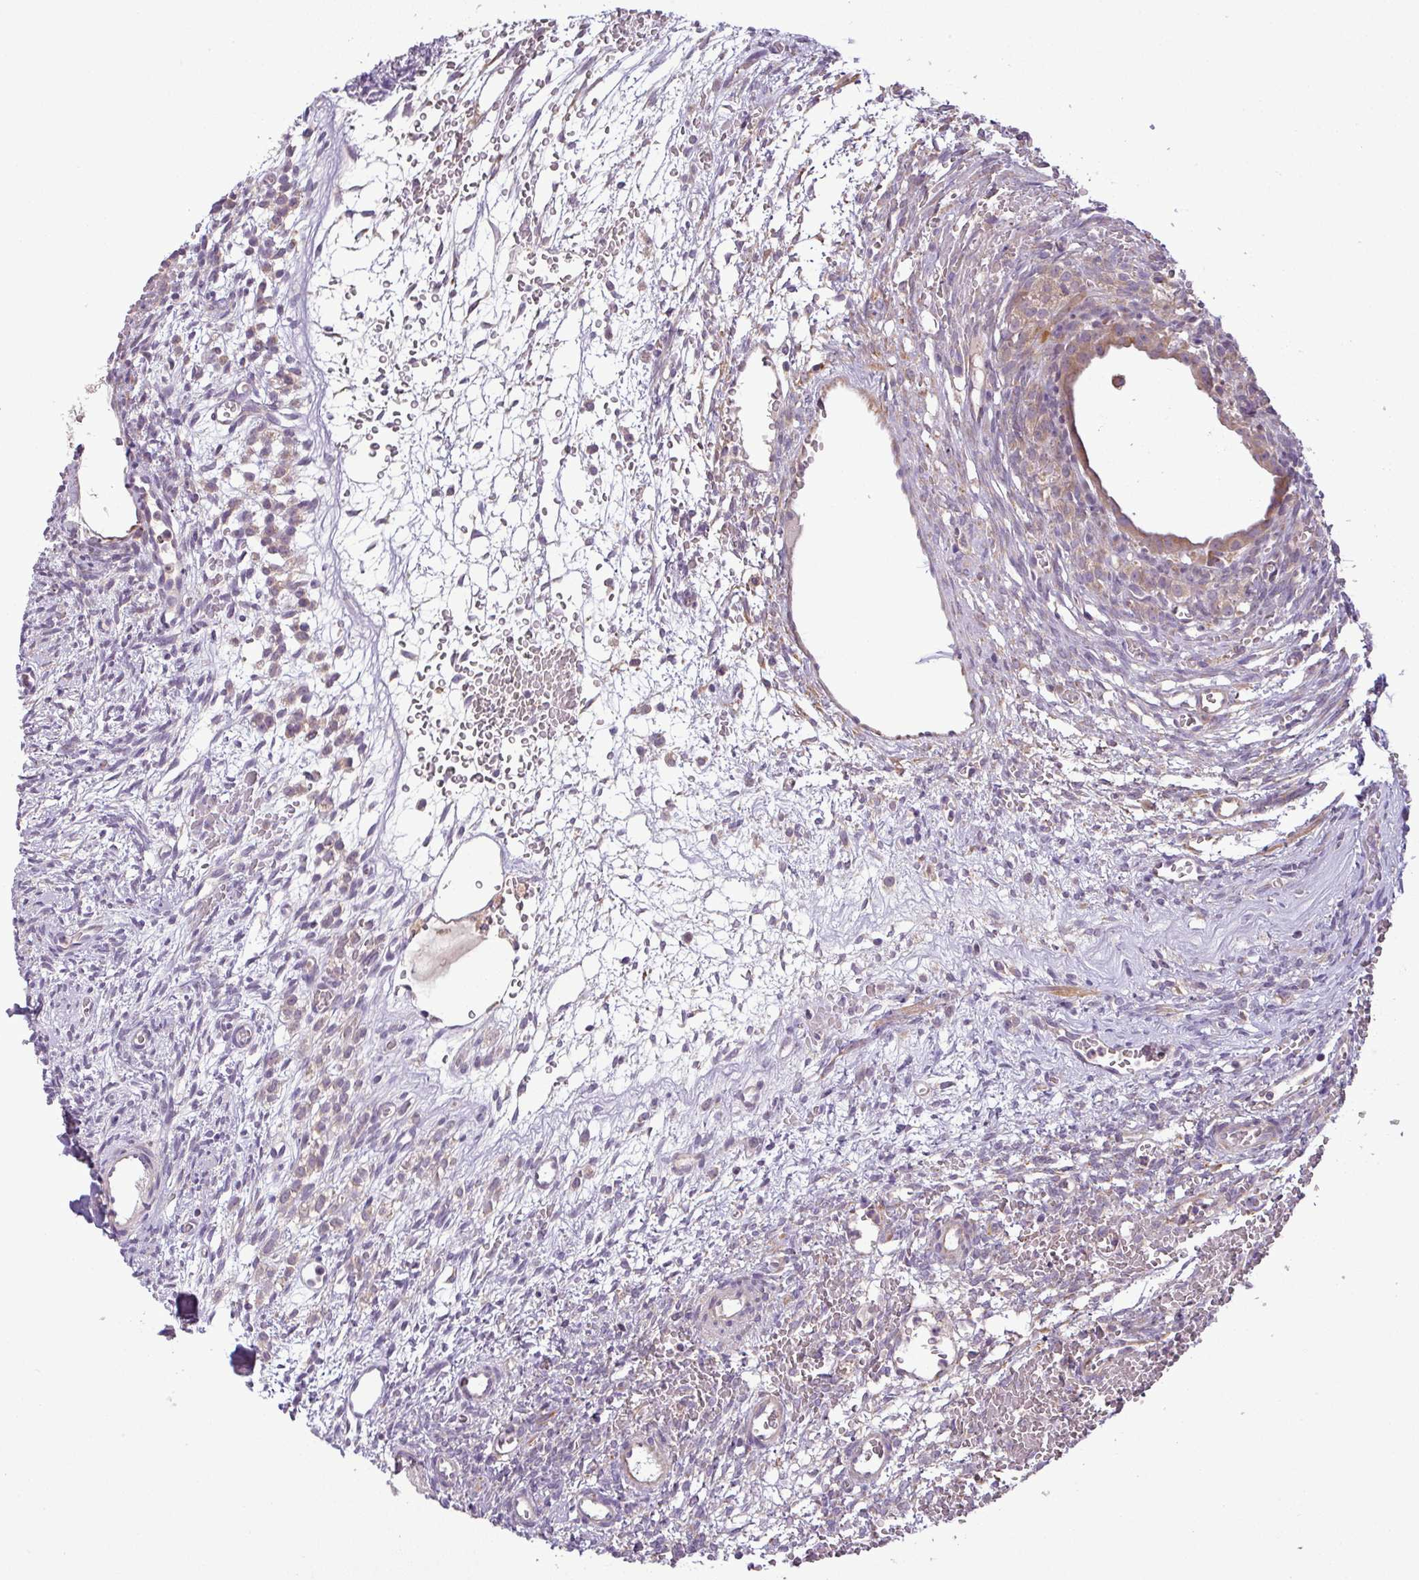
{"staining": {"intensity": "weak", "quantity": "<25%", "location": "cytoplasmic/membranous"}, "tissue": "ovary", "cell_type": "Ovarian stroma cells", "image_type": "normal", "snomed": [{"axis": "morphology", "description": "Normal tissue, NOS"}, {"axis": "topography", "description": "Ovary"}], "caption": "The micrograph reveals no staining of ovarian stroma cells in unremarkable ovary.", "gene": "MOCS3", "patient": {"sex": "female", "age": 39}}